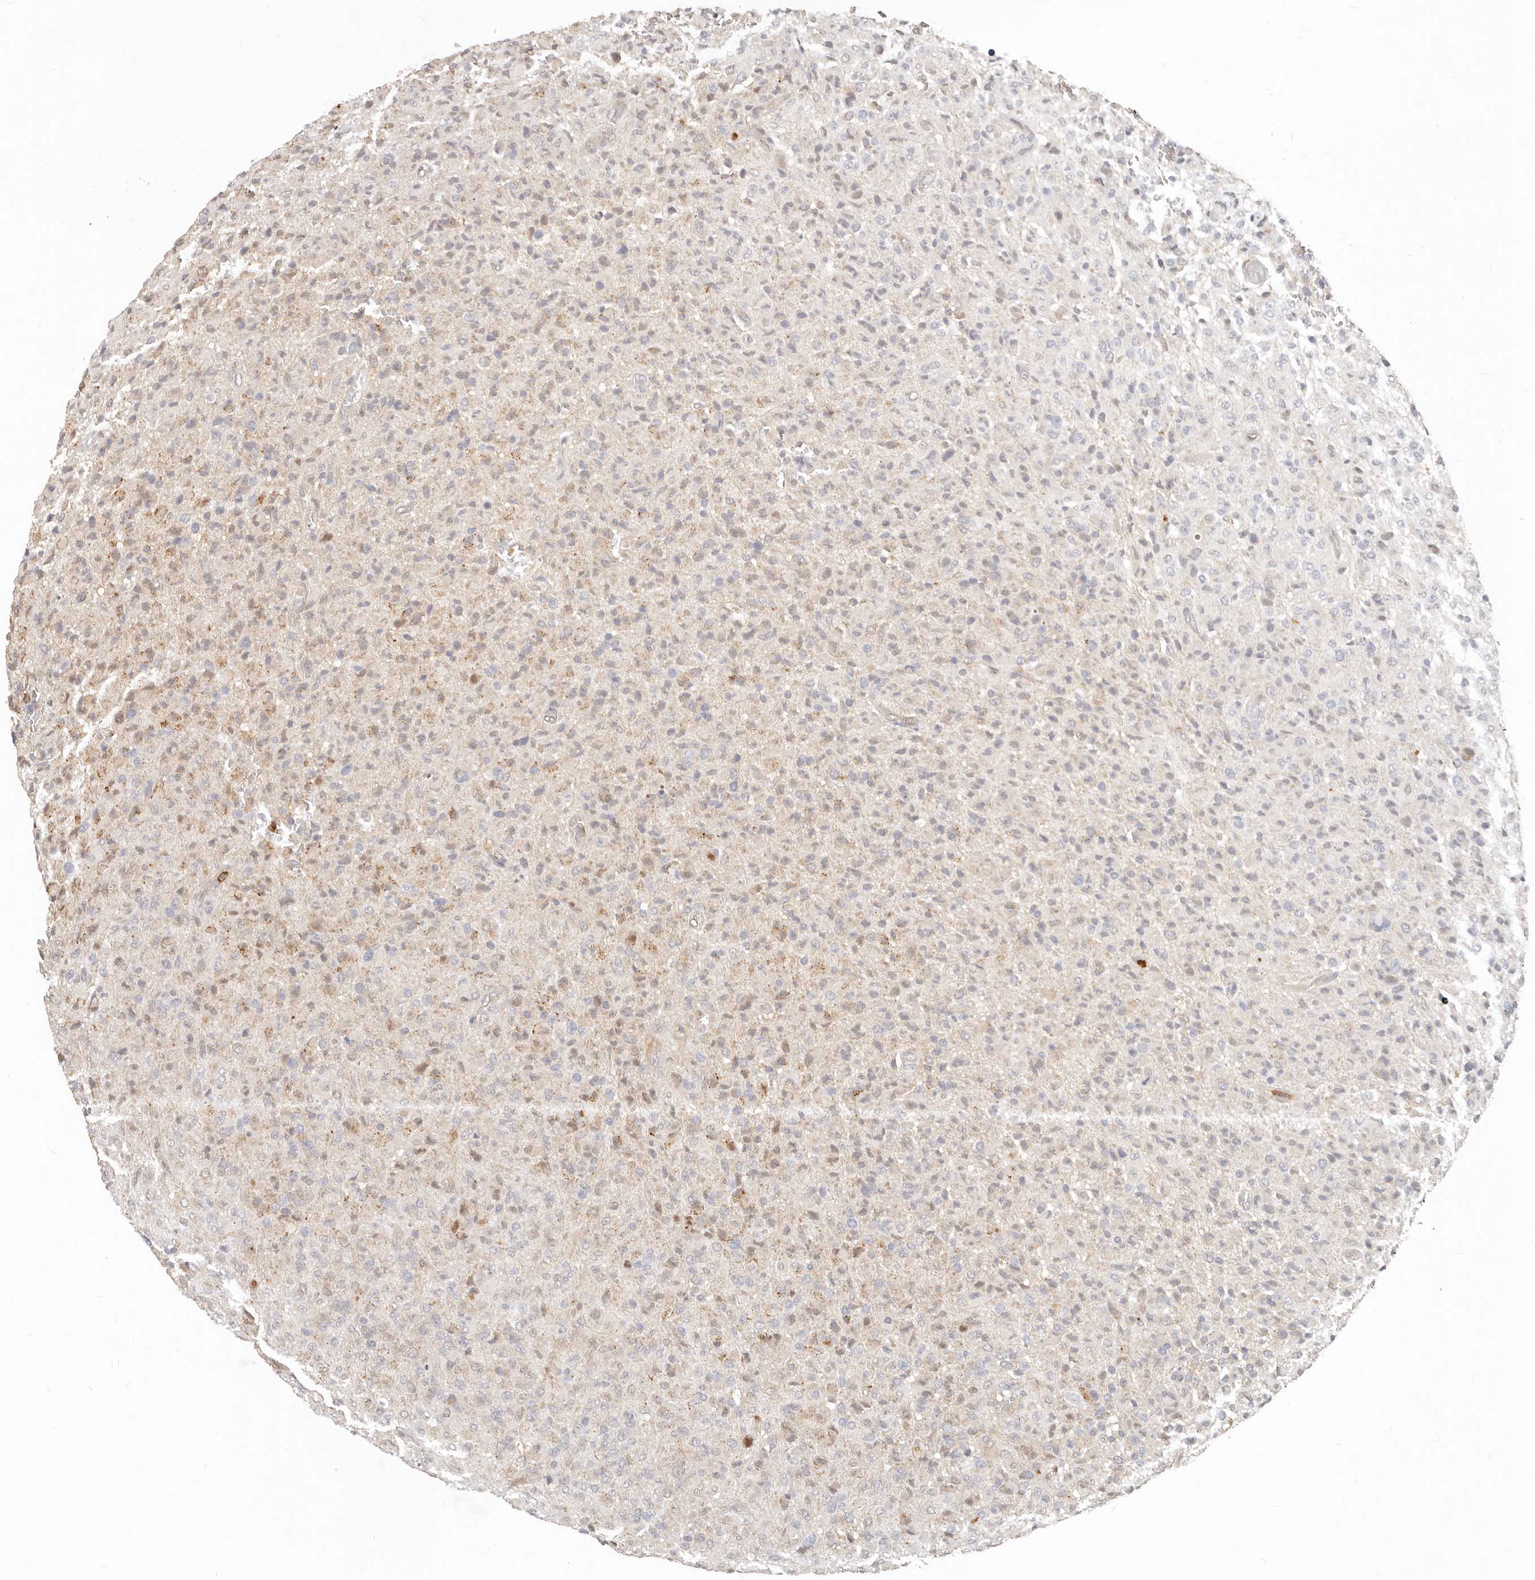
{"staining": {"intensity": "weak", "quantity": "<25%", "location": "cytoplasmic/membranous"}, "tissue": "glioma", "cell_type": "Tumor cells", "image_type": "cancer", "snomed": [{"axis": "morphology", "description": "Glioma, malignant, High grade"}, {"axis": "topography", "description": "Brain"}], "caption": "High magnification brightfield microscopy of malignant glioma (high-grade) stained with DAB (3,3'-diaminobenzidine) (brown) and counterstained with hematoxylin (blue): tumor cells show no significant staining.", "gene": "USP49", "patient": {"sex": "female", "age": 57}}